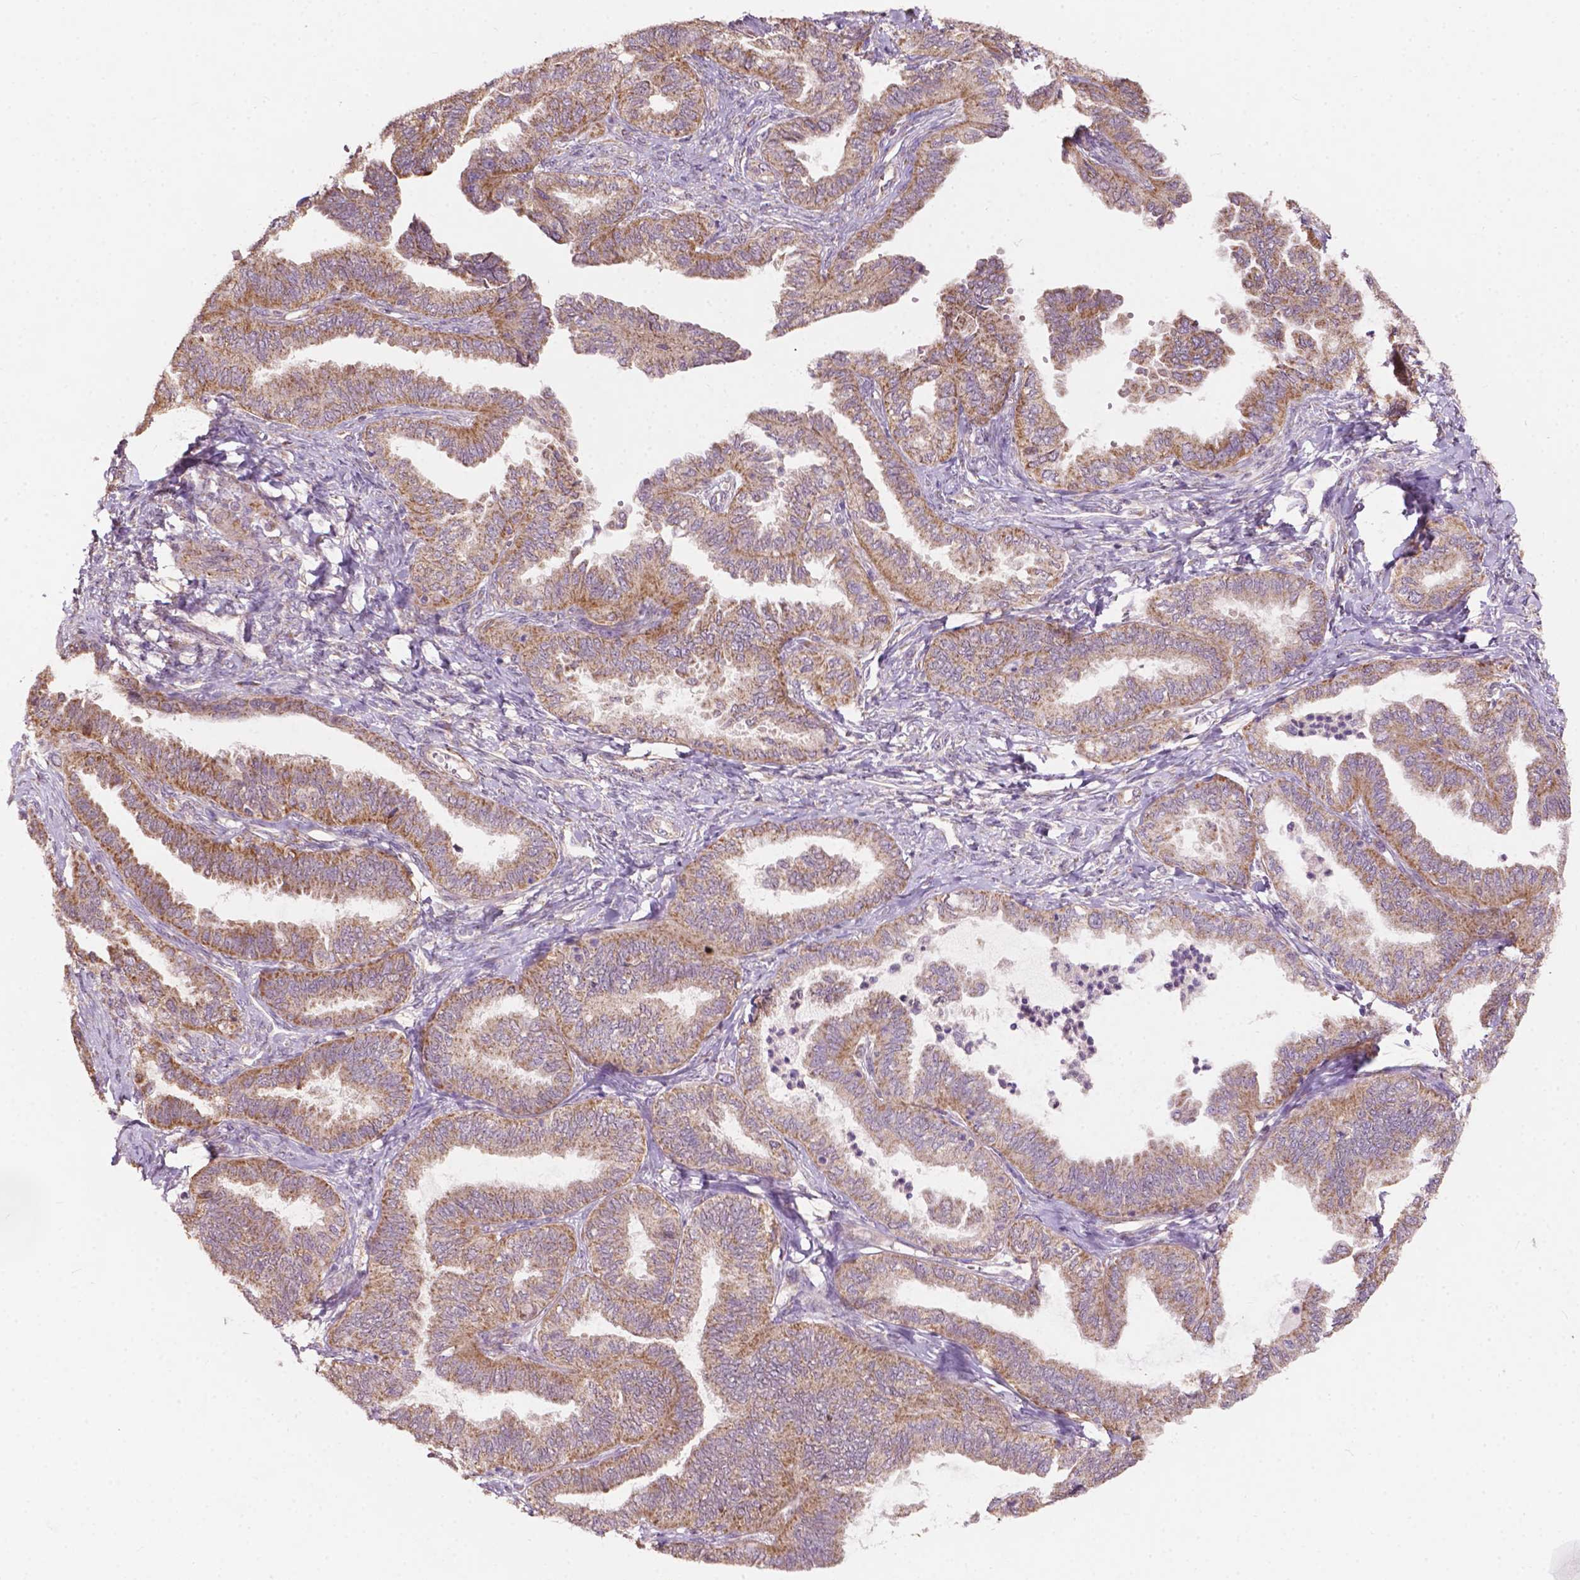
{"staining": {"intensity": "moderate", "quantity": ">75%", "location": "cytoplasmic/membranous"}, "tissue": "ovarian cancer", "cell_type": "Tumor cells", "image_type": "cancer", "snomed": [{"axis": "morphology", "description": "Carcinoma, endometroid"}, {"axis": "topography", "description": "Ovary"}], "caption": "The image exhibits immunohistochemical staining of endometroid carcinoma (ovarian). There is moderate cytoplasmic/membranous expression is present in about >75% of tumor cells. (IHC, brightfield microscopy, high magnification).", "gene": "NDUFA10", "patient": {"sex": "female", "age": 70}}